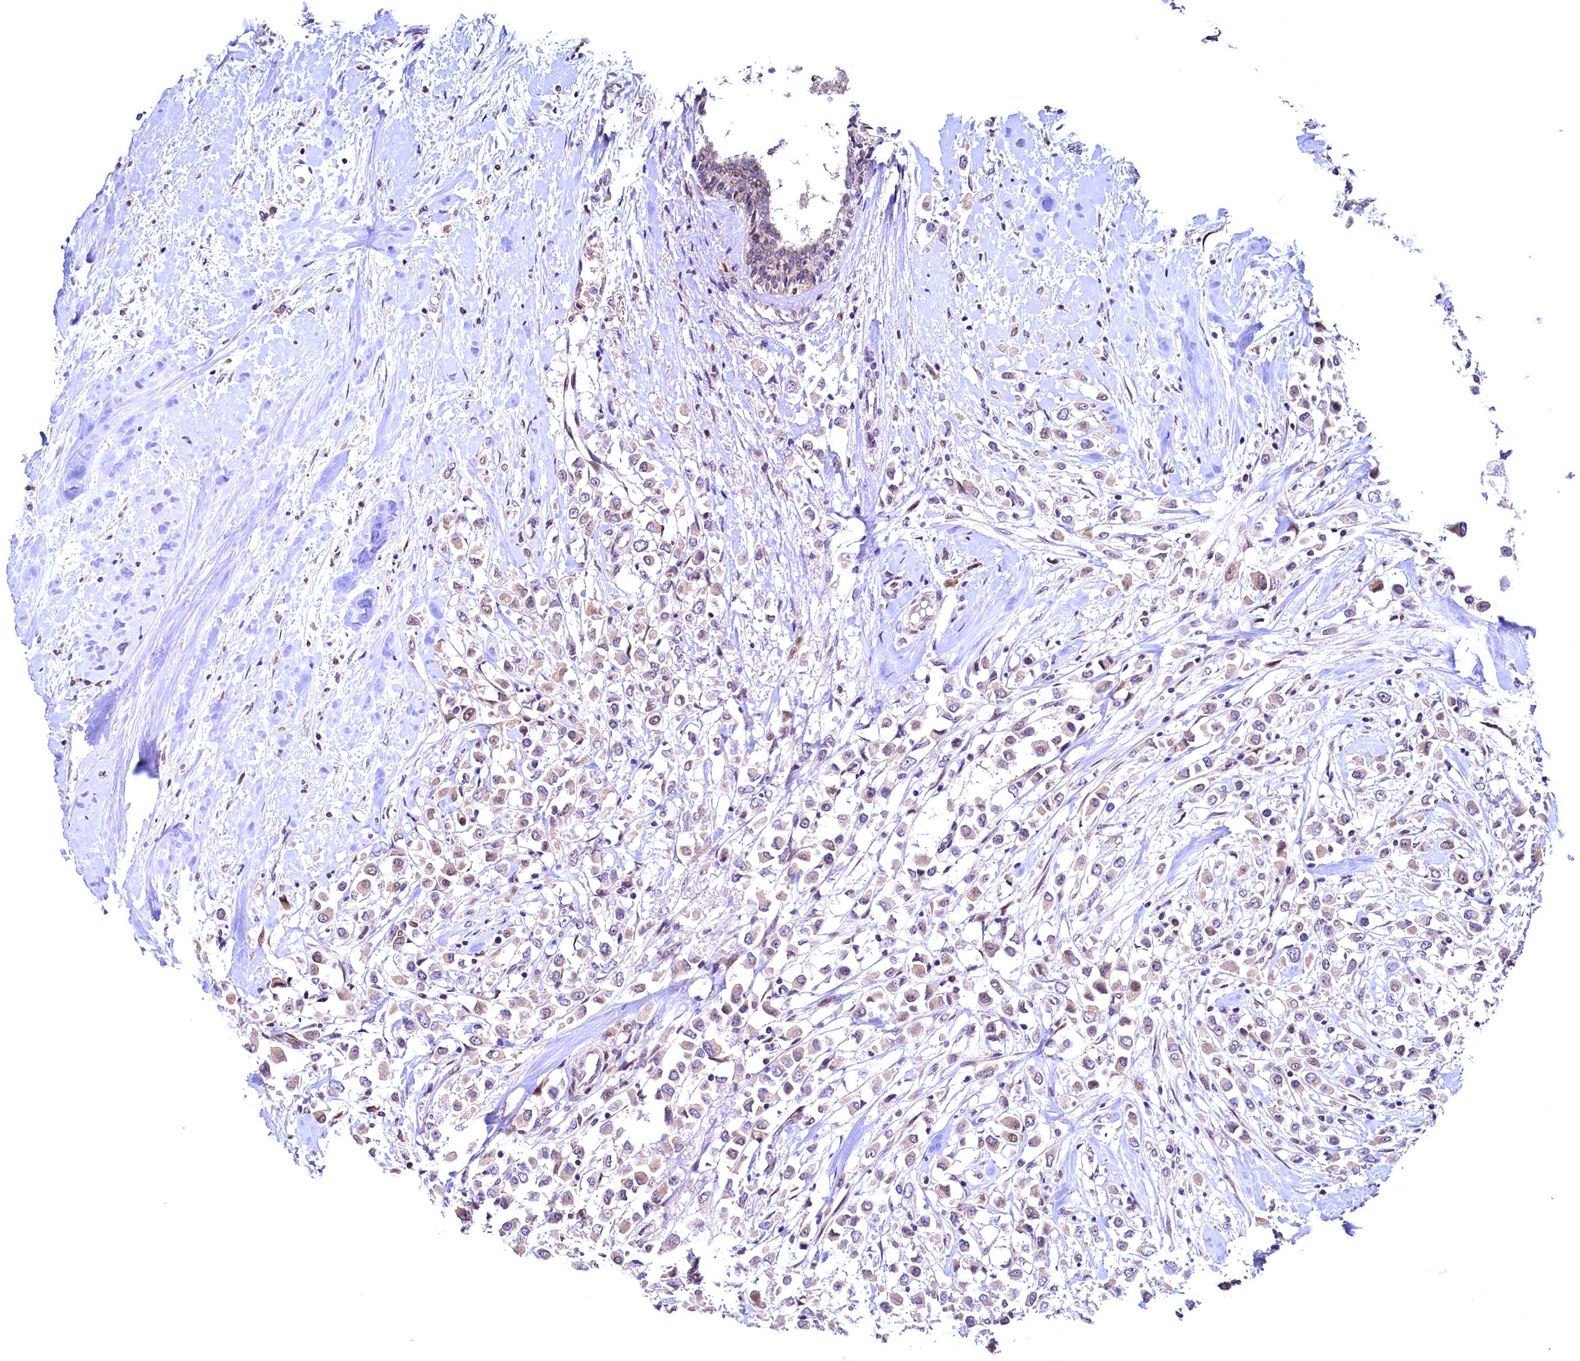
{"staining": {"intensity": "weak", "quantity": "<25%", "location": "cytoplasmic/membranous"}, "tissue": "breast cancer", "cell_type": "Tumor cells", "image_type": "cancer", "snomed": [{"axis": "morphology", "description": "Duct carcinoma"}, {"axis": "topography", "description": "Breast"}], "caption": "High magnification brightfield microscopy of breast cancer (intraductal carcinoma) stained with DAB (brown) and counterstained with hematoxylin (blue): tumor cells show no significant expression. (DAB immunohistochemistry (IHC) visualized using brightfield microscopy, high magnification).", "gene": "LATS2", "patient": {"sex": "female", "age": 87}}